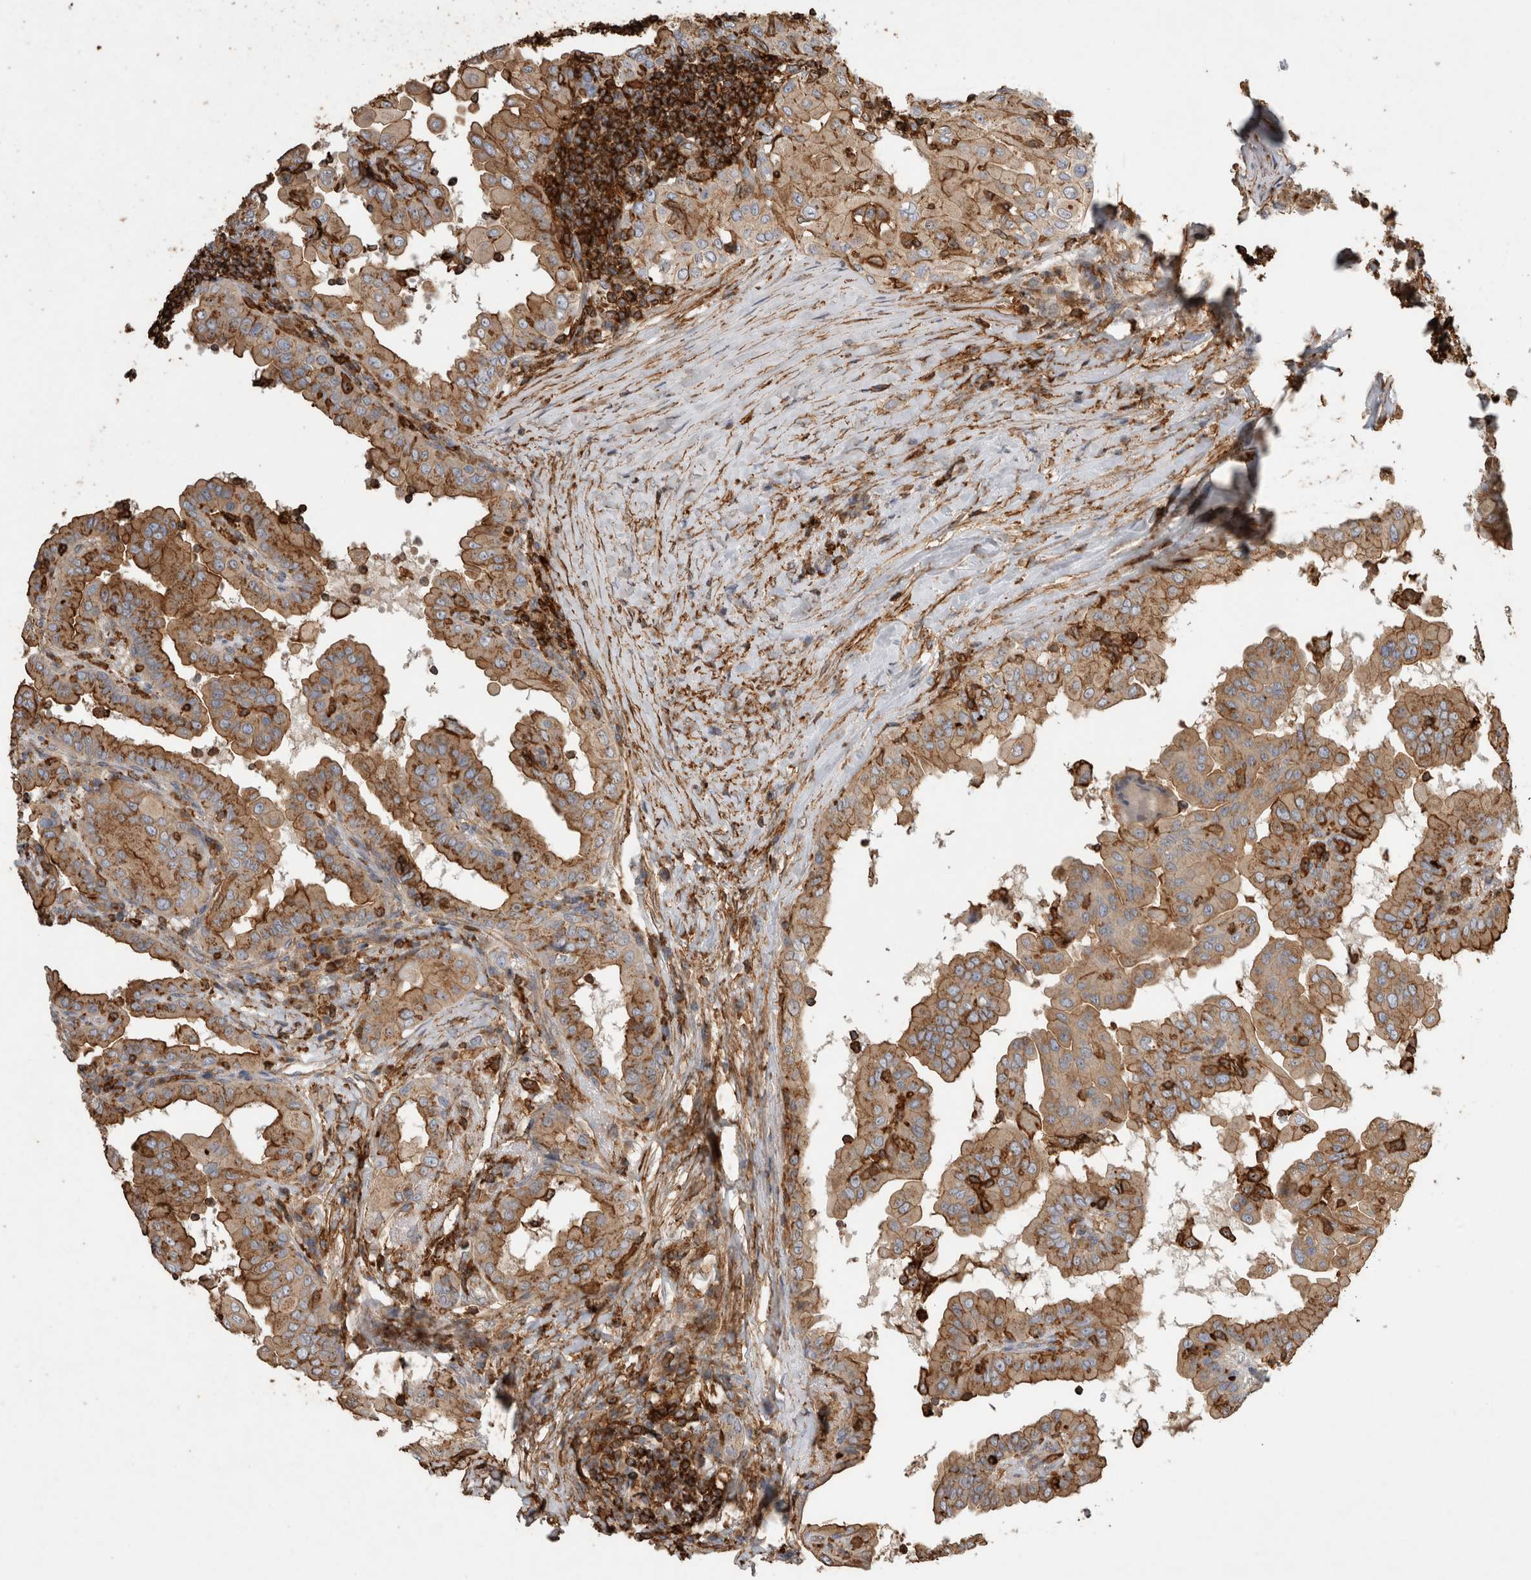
{"staining": {"intensity": "moderate", "quantity": ">75%", "location": "cytoplasmic/membranous"}, "tissue": "thyroid cancer", "cell_type": "Tumor cells", "image_type": "cancer", "snomed": [{"axis": "morphology", "description": "Papillary adenocarcinoma, NOS"}, {"axis": "topography", "description": "Thyroid gland"}], "caption": "Immunohistochemistry image of neoplastic tissue: thyroid cancer (papillary adenocarcinoma) stained using immunohistochemistry (IHC) reveals medium levels of moderate protein expression localized specifically in the cytoplasmic/membranous of tumor cells, appearing as a cytoplasmic/membranous brown color.", "gene": "GPER1", "patient": {"sex": "male", "age": 33}}